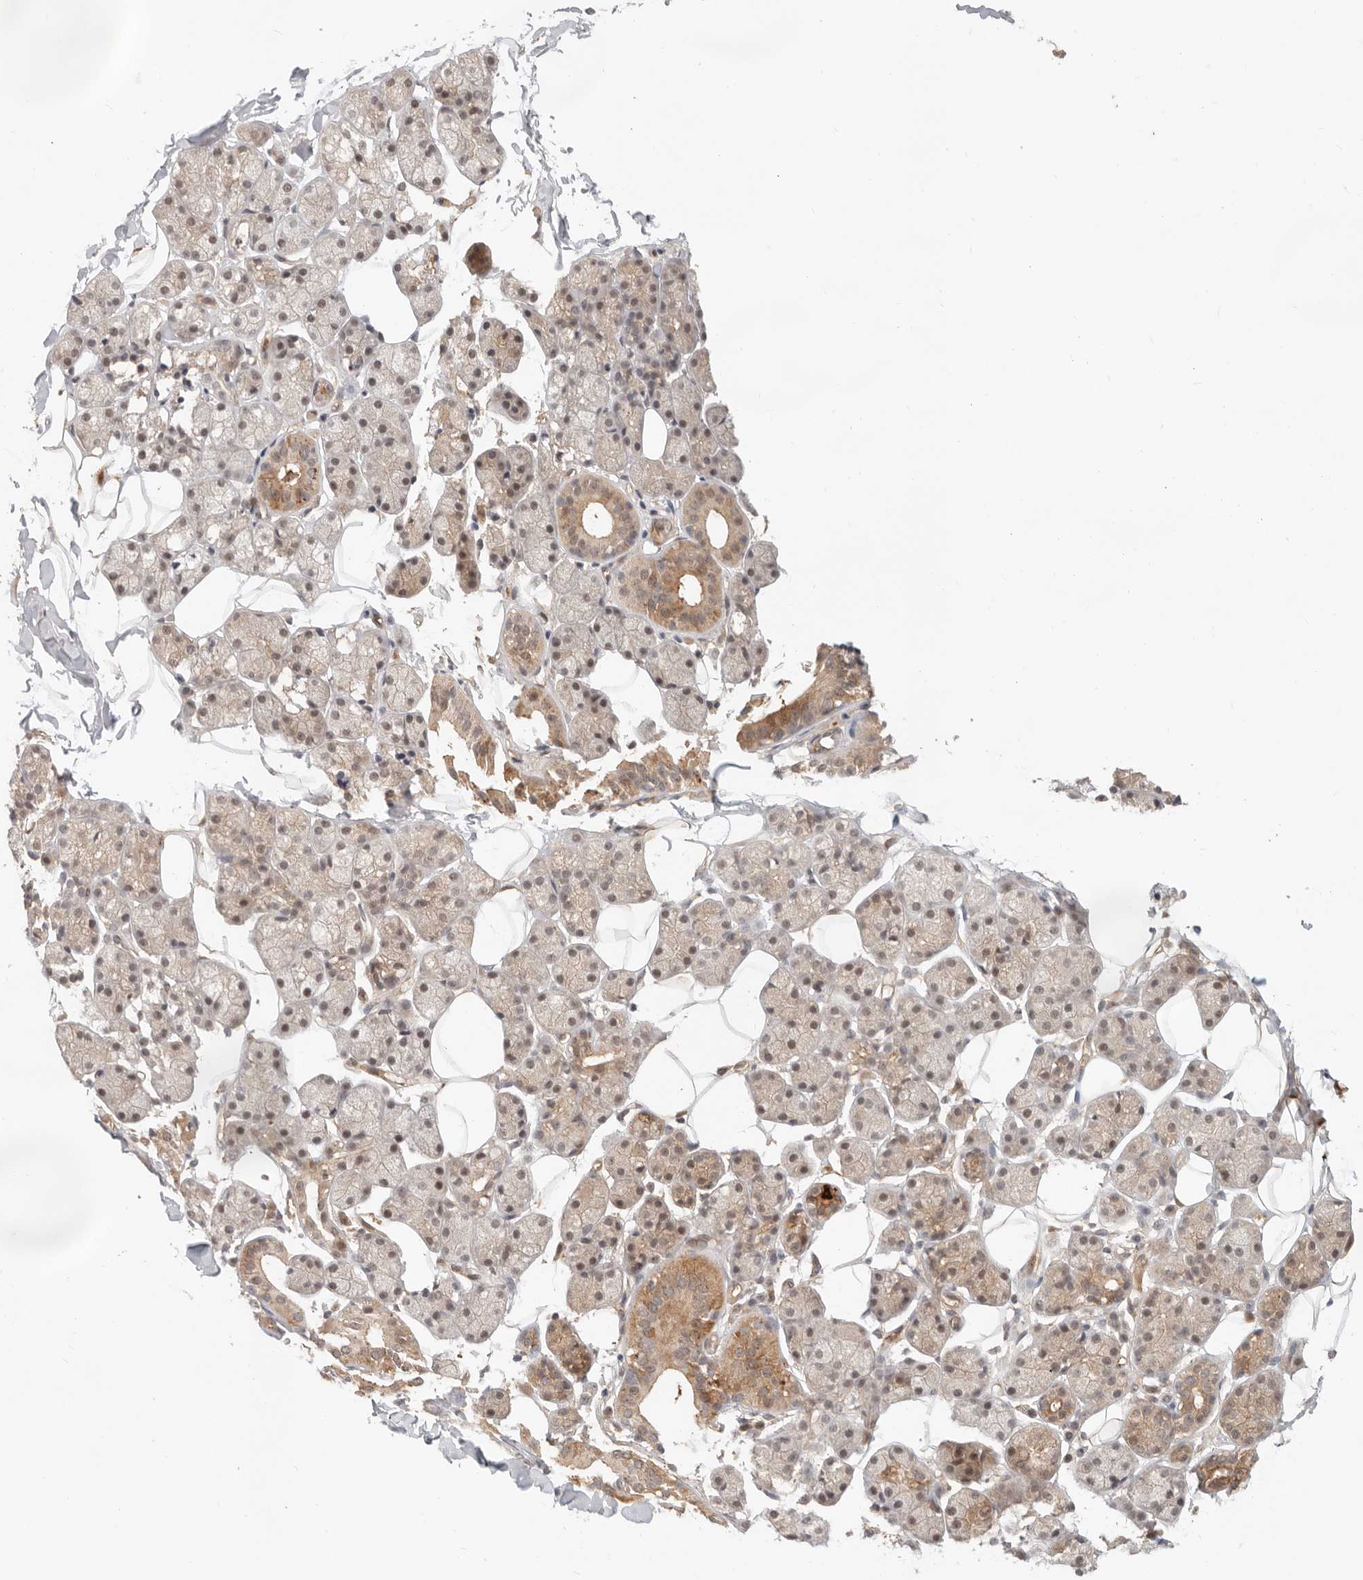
{"staining": {"intensity": "moderate", "quantity": "<25%", "location": "cytoplasmic/membranous,nuclear"}, "tissue": "salivary gland", "cell_type": "Glandular cells", "image_type": "normal", "snomed": [{"axis": "morphology", "description": "Normal tissue, NOS"}, {"axis": "topography", "description": "Salivary gland"}], "caption": "Moderate cytoplasmic/membranous,nuclear protein positivity is seen in approximately <25% of glandular cells in salivary gland.", "gene": "HEXD", "patient": {"sex": "female", "age": 33}}